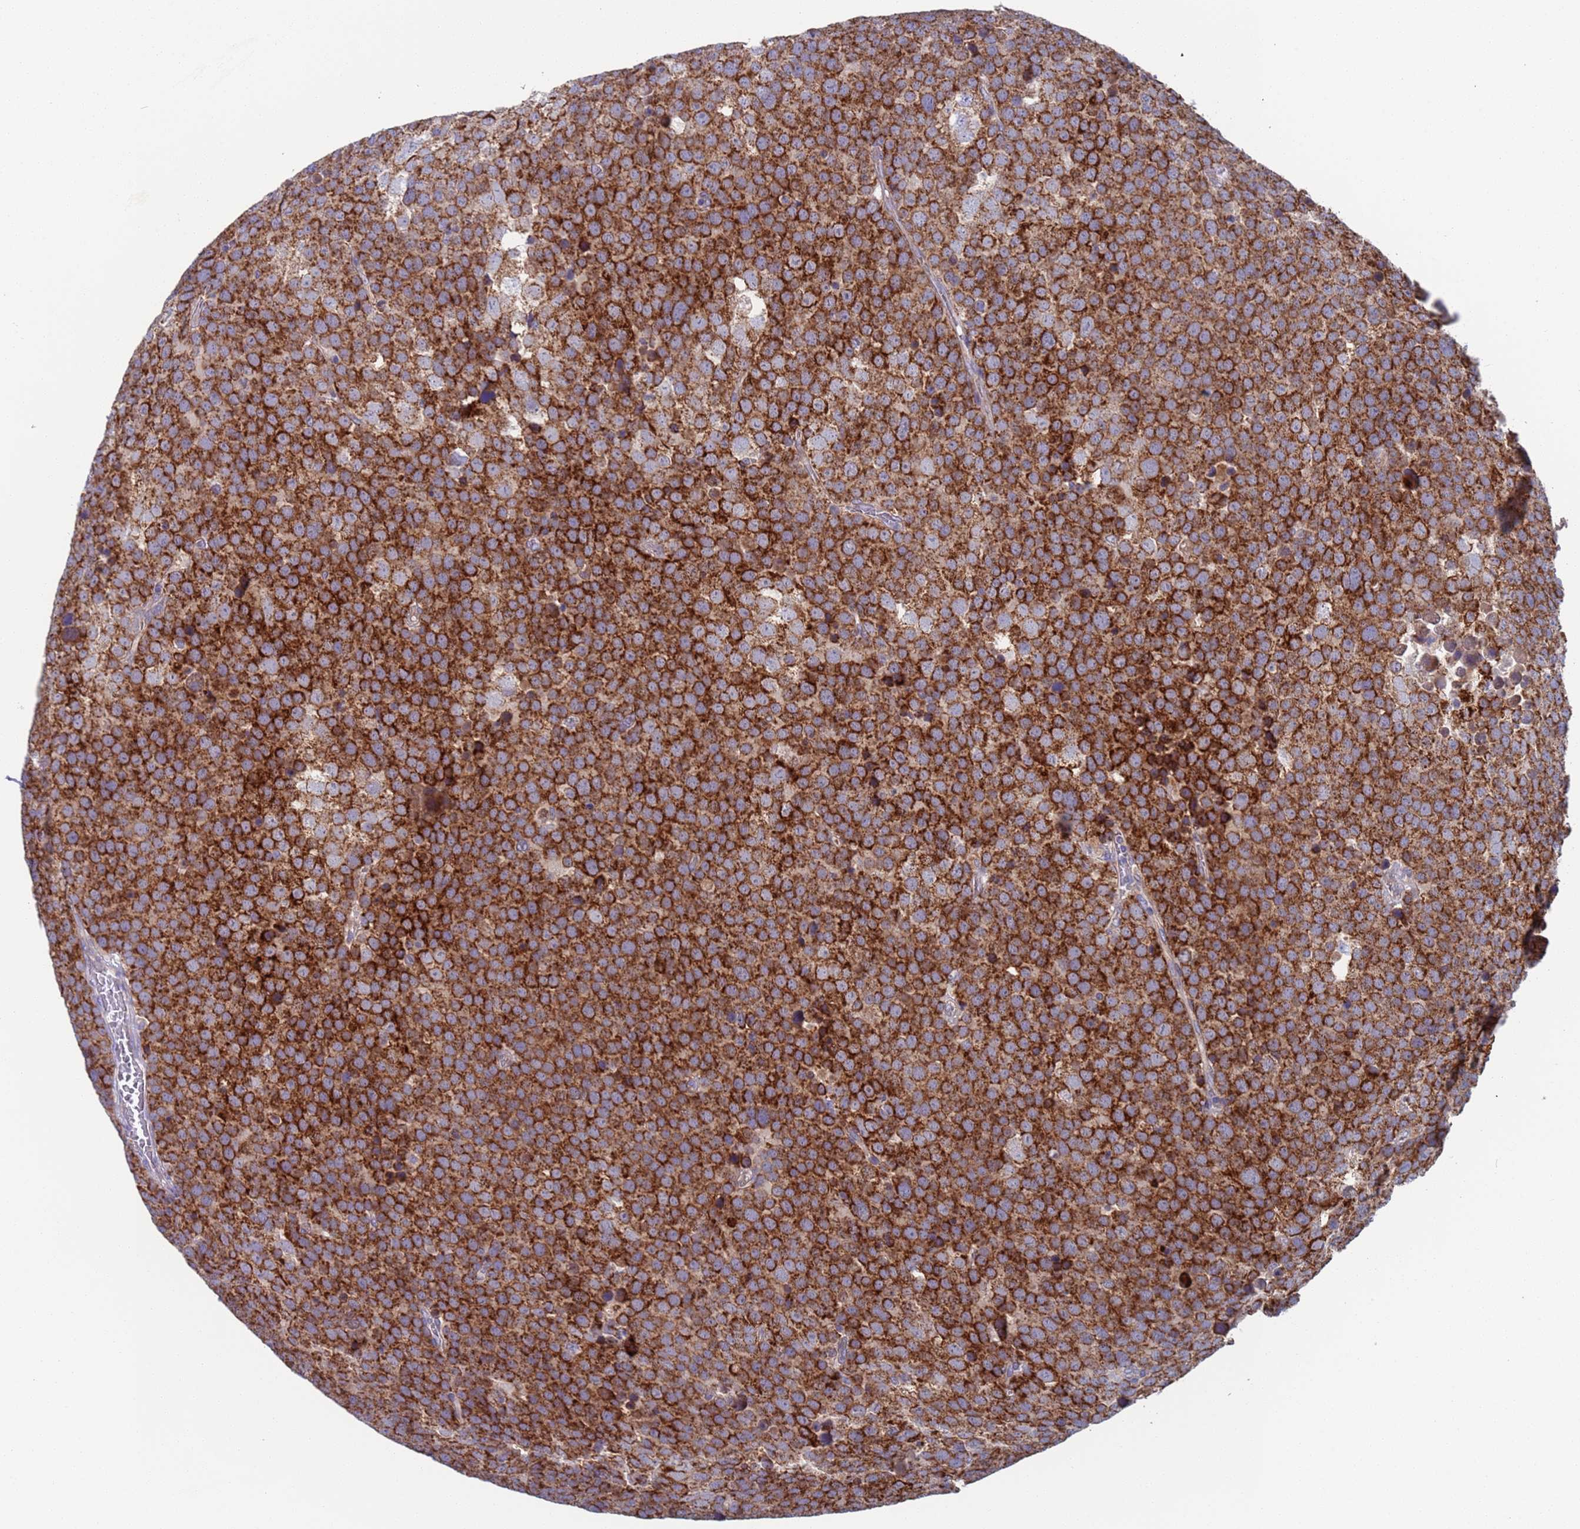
{"staining": {"intensity": "strong", "quantity": ">75%", "location": "cytoplasmic/membranous"}, "tissue": "testis cancer", "cell_type": "Tumor cells", "image_type": "cancer", "snomed": [{"axis": "morphology", "description": "Seminoma, NOS"}, {"axis": "topography", "description": "Testis"}], "caption": "A brown stain shows strong cytoplasmic/membranous staining of a protein in testis seminoma tumor cells.", "gene": "PET117", "patient": {"sex": "male", "age": 71}}